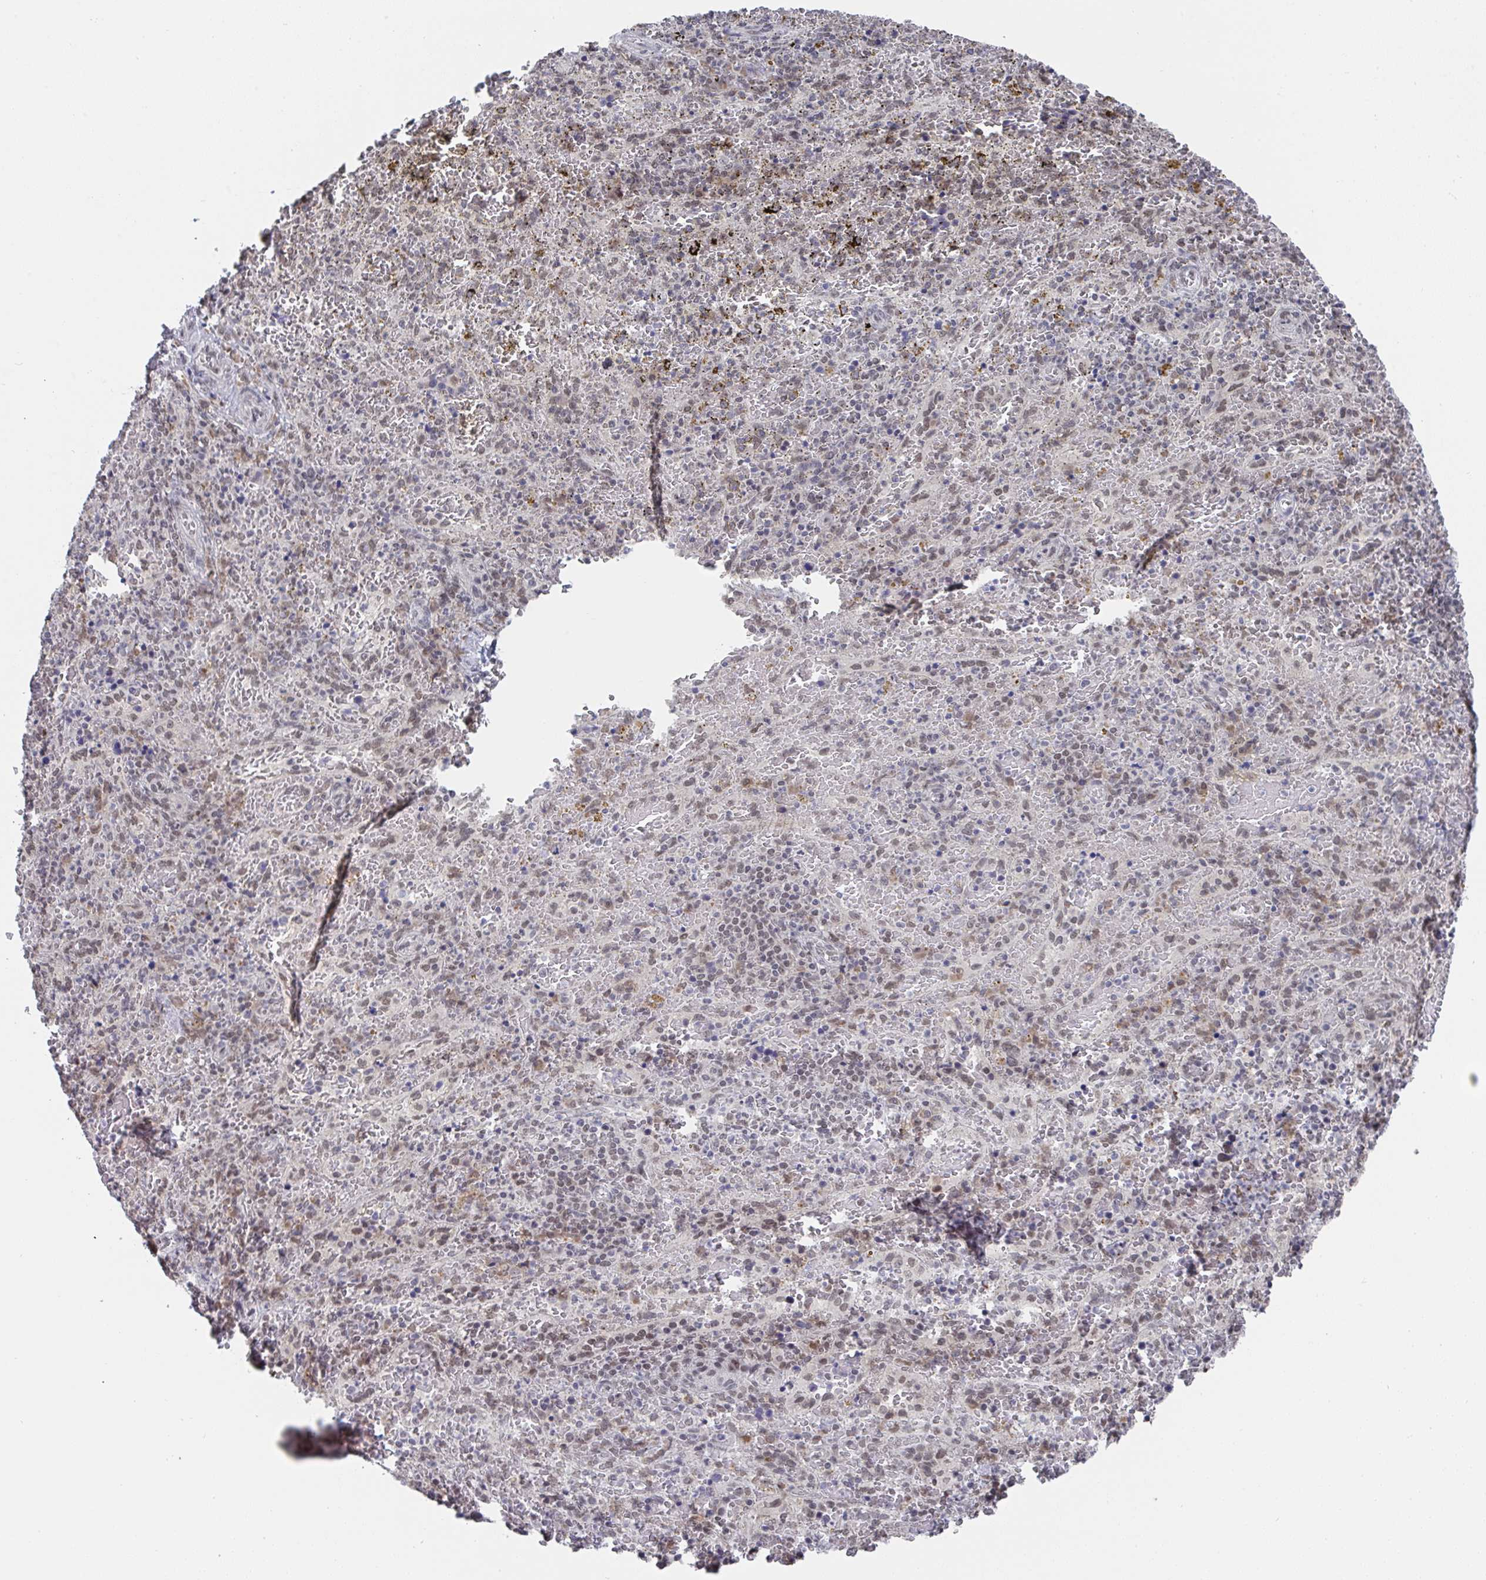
{"staining": {"intensity": "weak", "quantity": "25%-75%", "location": "nuclear"}, "tissue": "spleen", "cell_type": "Cells in red pulp", "image_type": "normal", "snomed": [{"axis": "morphology", "description": "Normal tissue, NOS"}, {"axis": "topography", "description": "Spleen"}], "caption": "Immunohistochemistry (DAB) staining of normal spleen shows weak nuclear protein staining in approximately 25%-75% of cells in red pulp.", "gene": "JMJD1C", "patient": {"sex": "female", "age": 50}}